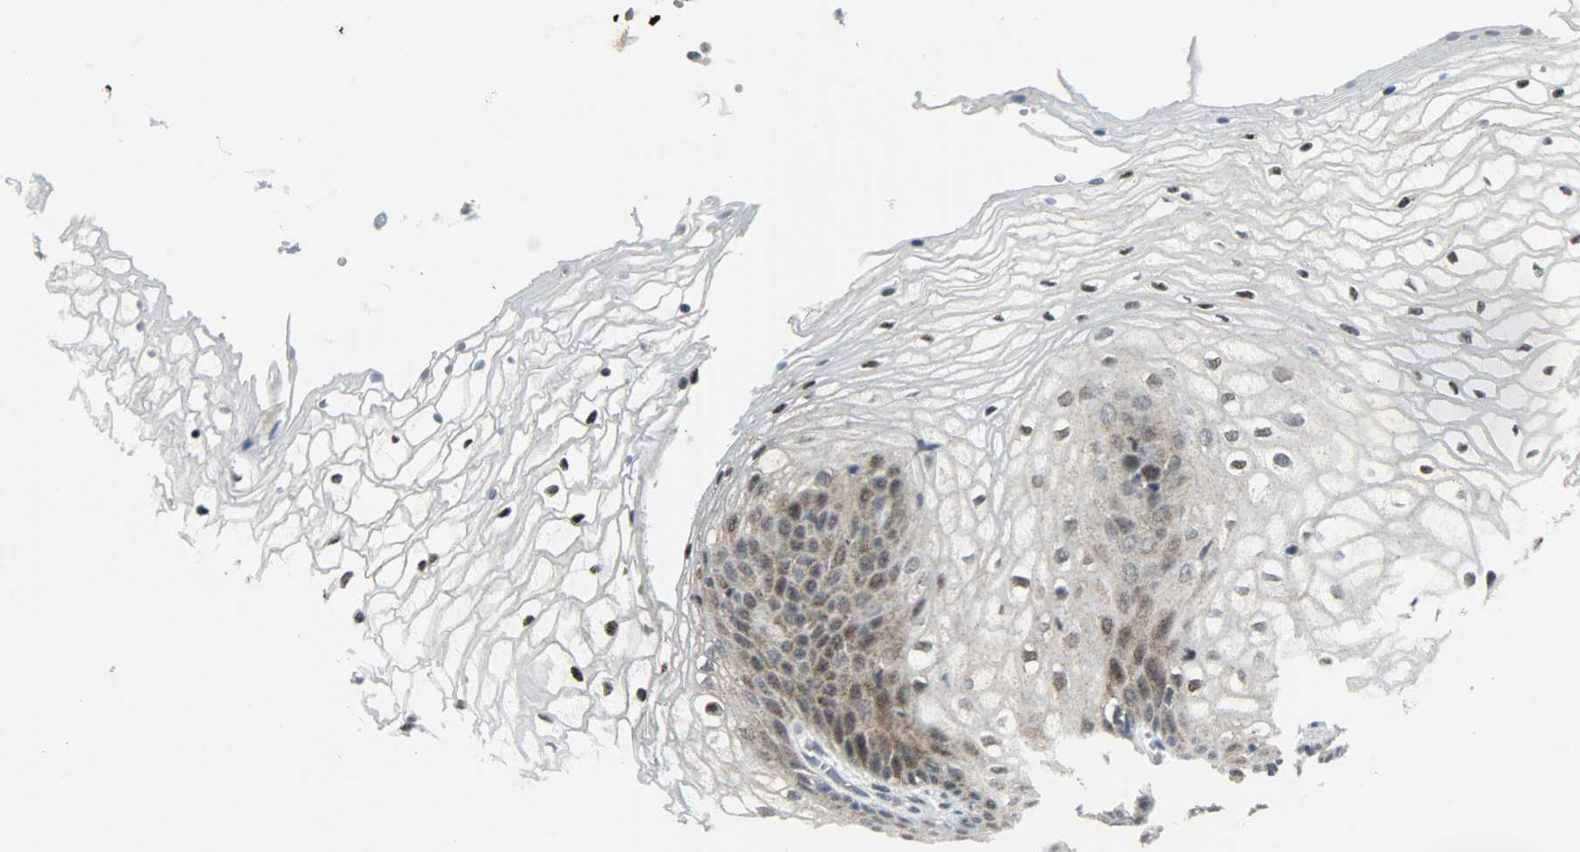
{"staining": {"intensity": "weak", "quantity": "25%-75%", "location": "cytoplasmic/membranous,nuclear"}, "tissue": "vagina", "cell_type": "Squamous epithelial cells", "image_type": "normal", "snomed": [{"axis": "morphology", "description": "Normal tissue, NOS"}, {"axis": "topography", "description": "Vagina"}], "caption": "Protein staining exhibits weak cytoplasmic/membranous,nuclear staining in about 25%-75% of squamous epithelial cells in unremarkable vagina.", "gene": "IL15", "patient": {"sex": "female", "age": 34}}